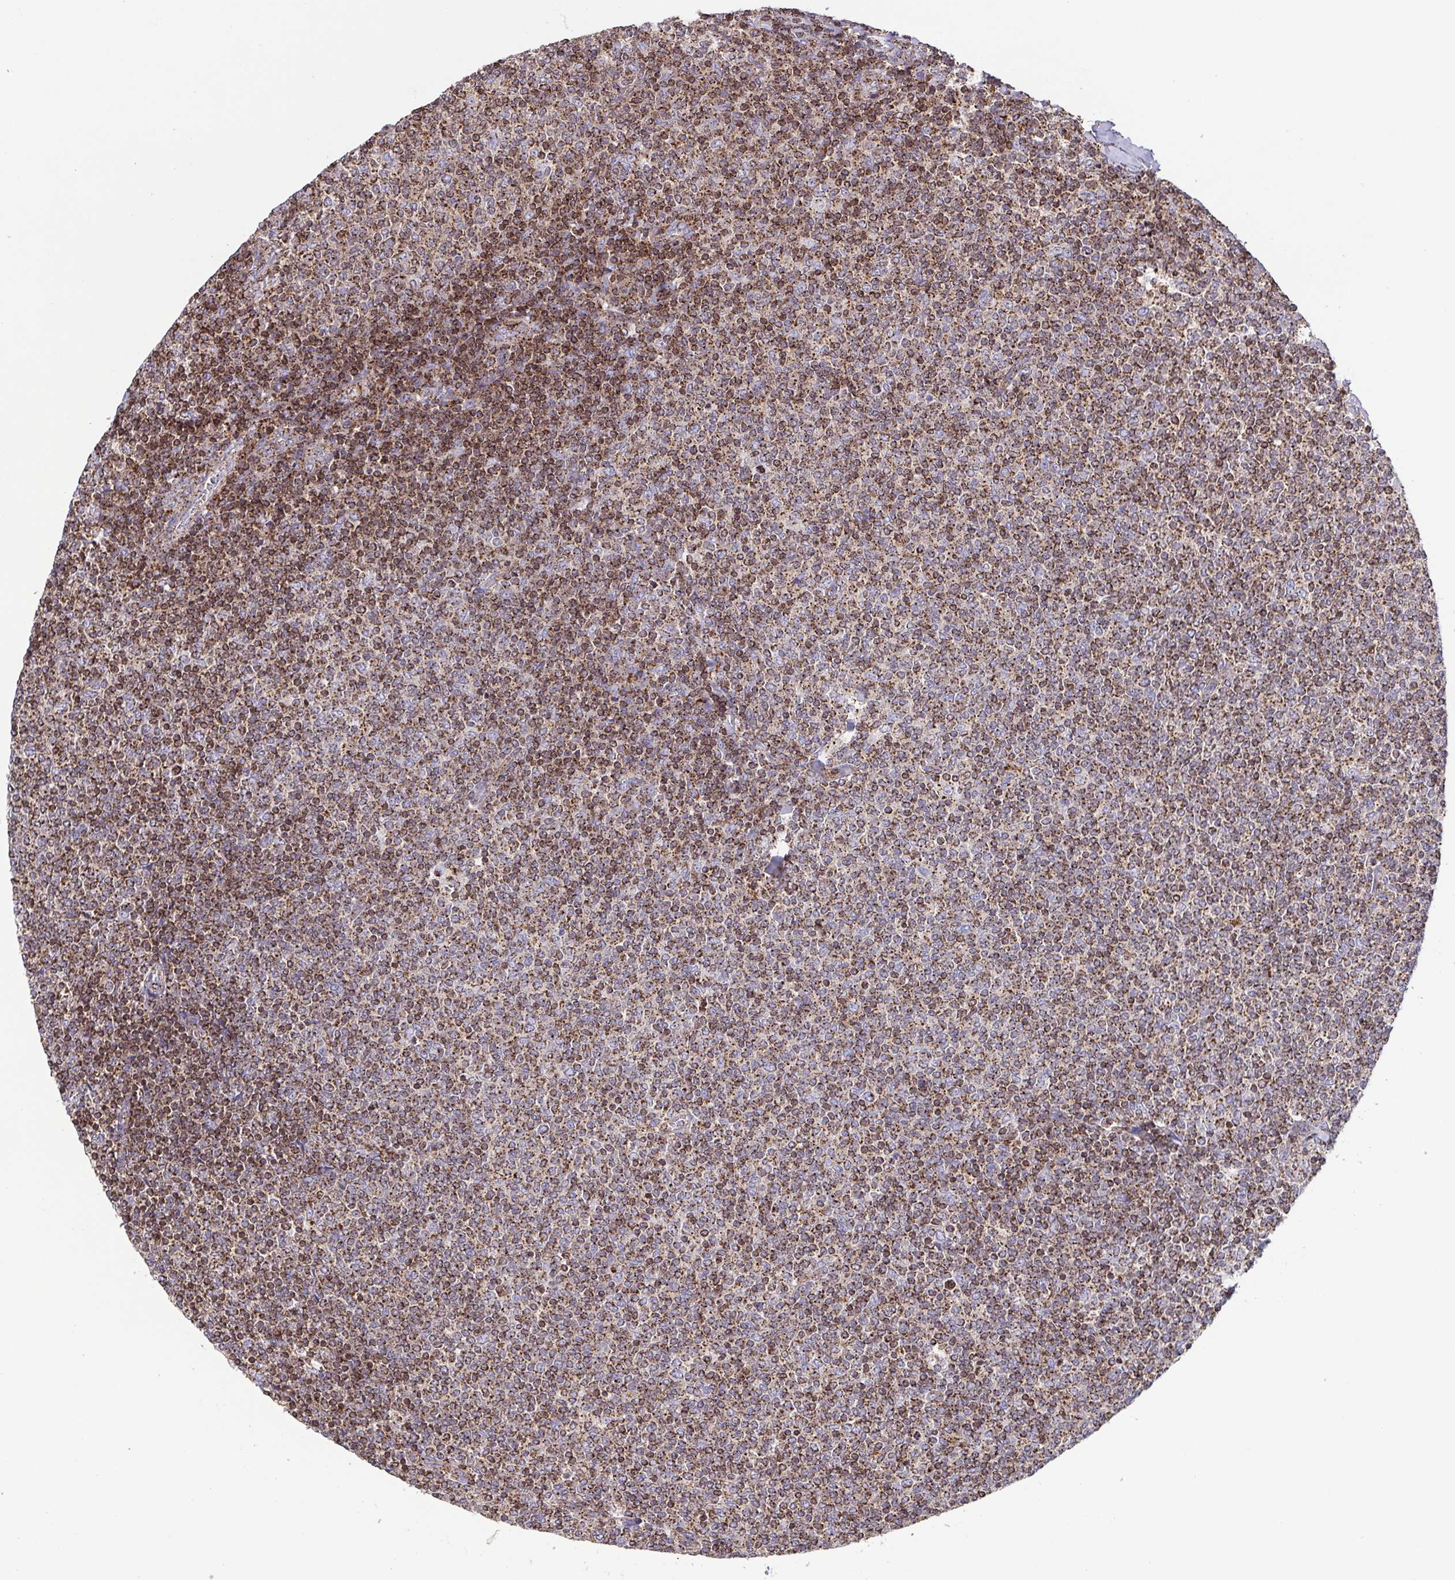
{"staining": {"intensity": "moderate", "quantity": ">75%", "location": "cytoplasmic/membranous"}, "tissue": "lymphoma", "cell_type": "Tumor cells", "image_type": "cancer", "snomed": [{"axis": "morphology", "description": "Malignant lymphoma, non-Hodgkin's type, Low grade"}, {"axis": "topography", "description": "Lymph node"}], "caption": "Low-grade malignant lymphoma, non-Hodgkin's type was stained to show a protein in brown. There is medium levels of moderate cytoplasmic/membranous positivity in about >75% of tumor cells. The staining is performed using DAB brown chromogen to label protein expression. The nuclei are counter-stained blue using hematoxylin.", "gene": "CHMP1B", "patient": {"sex": "male", "age": 52}}